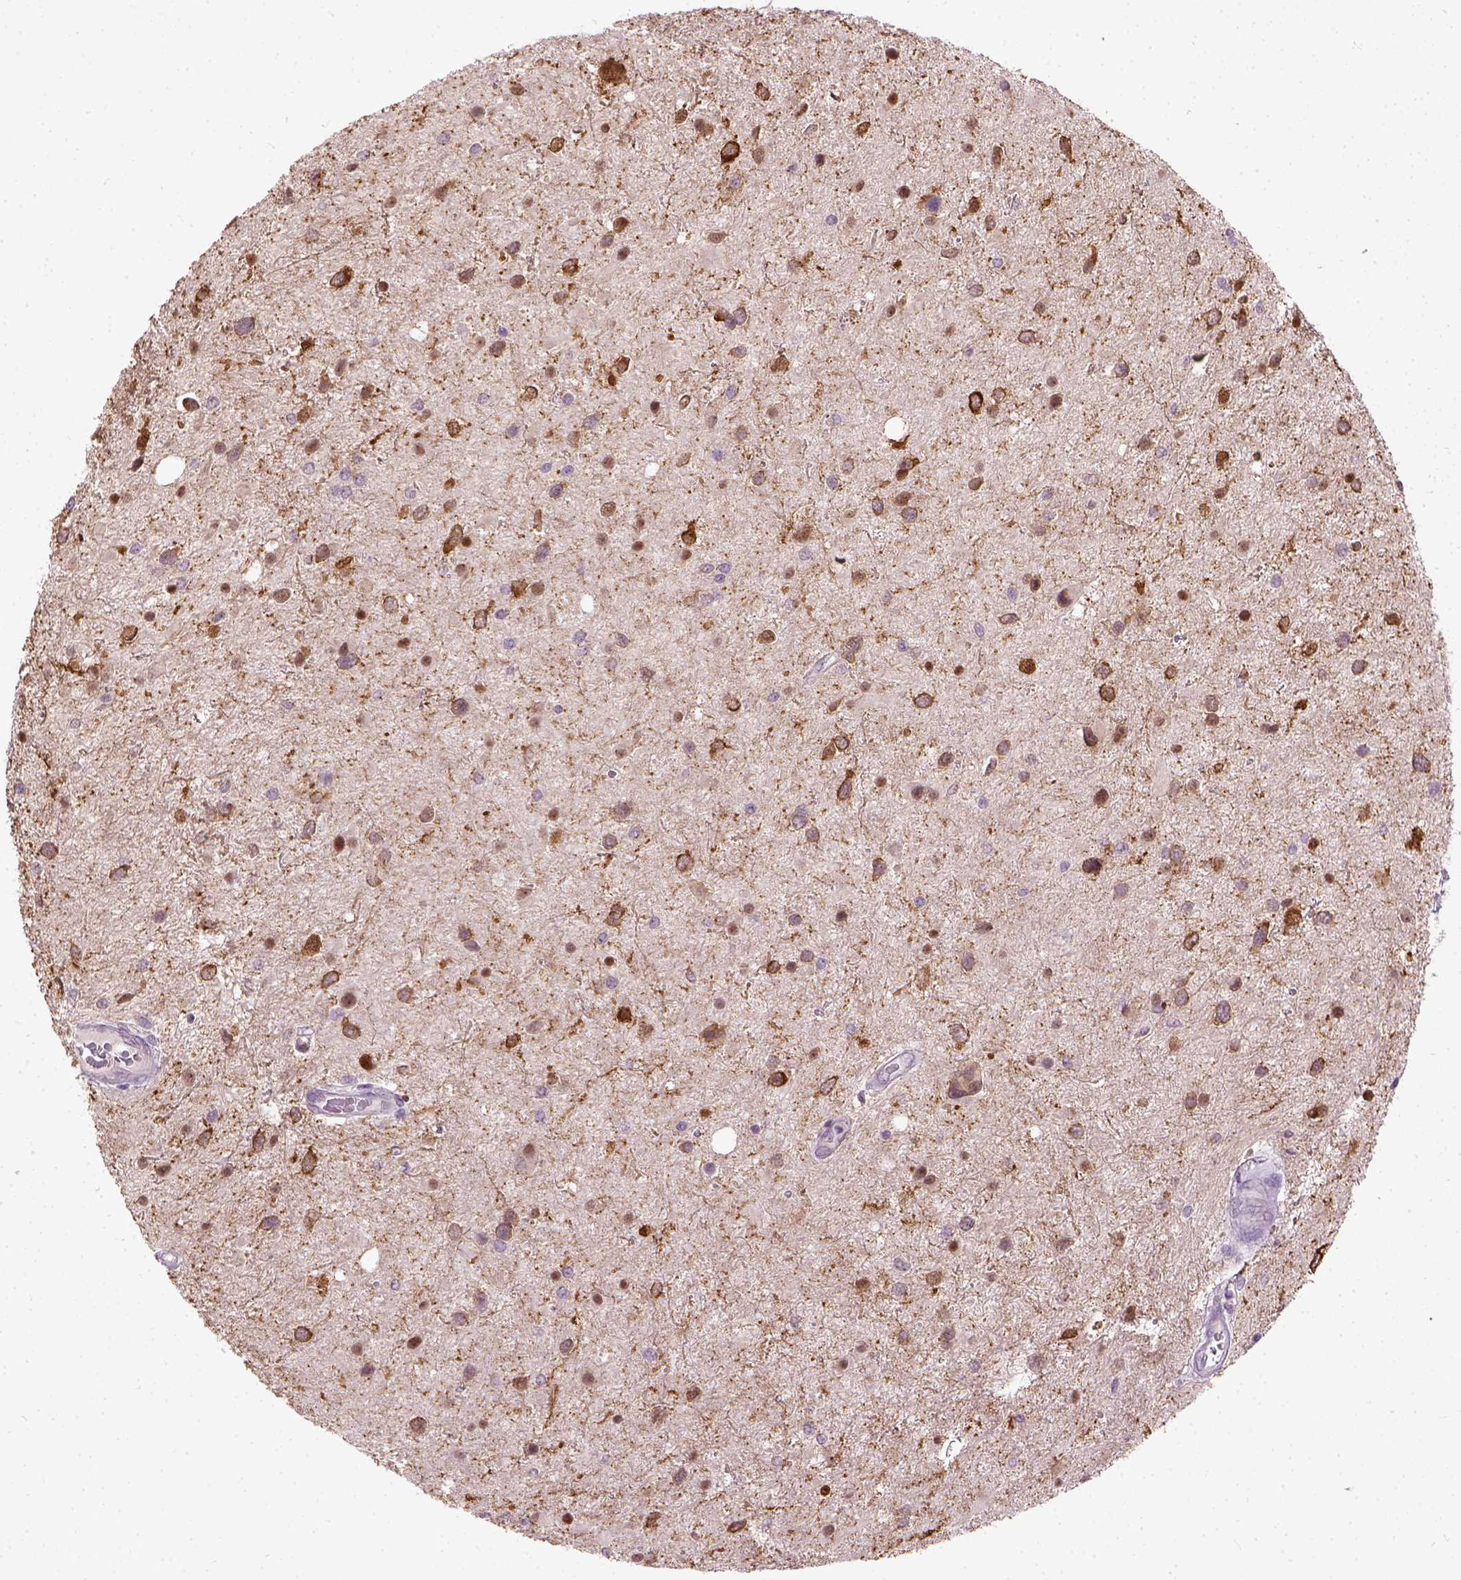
{"staining": {"intensity": "moderate", "quantity": "25%-75%", "location": "cytoplasmic/membranous"}, "tissue": "glioma", "cell_type": "Tumor cells", "image_type": "cancer", "snomed": [{"axis": "morphology", "description": "Glioma, malignant, Low grade"}, {"axis": "topography", "description": "Brain"}], "caption": "The image reveals a brown stain indicating the presence of a protein in the cytoplasmic/membranous of tumor cells in low-grade glioma (malignant).", "gene": "MAPT", "patient": {"sex": "female", "age": 32}}